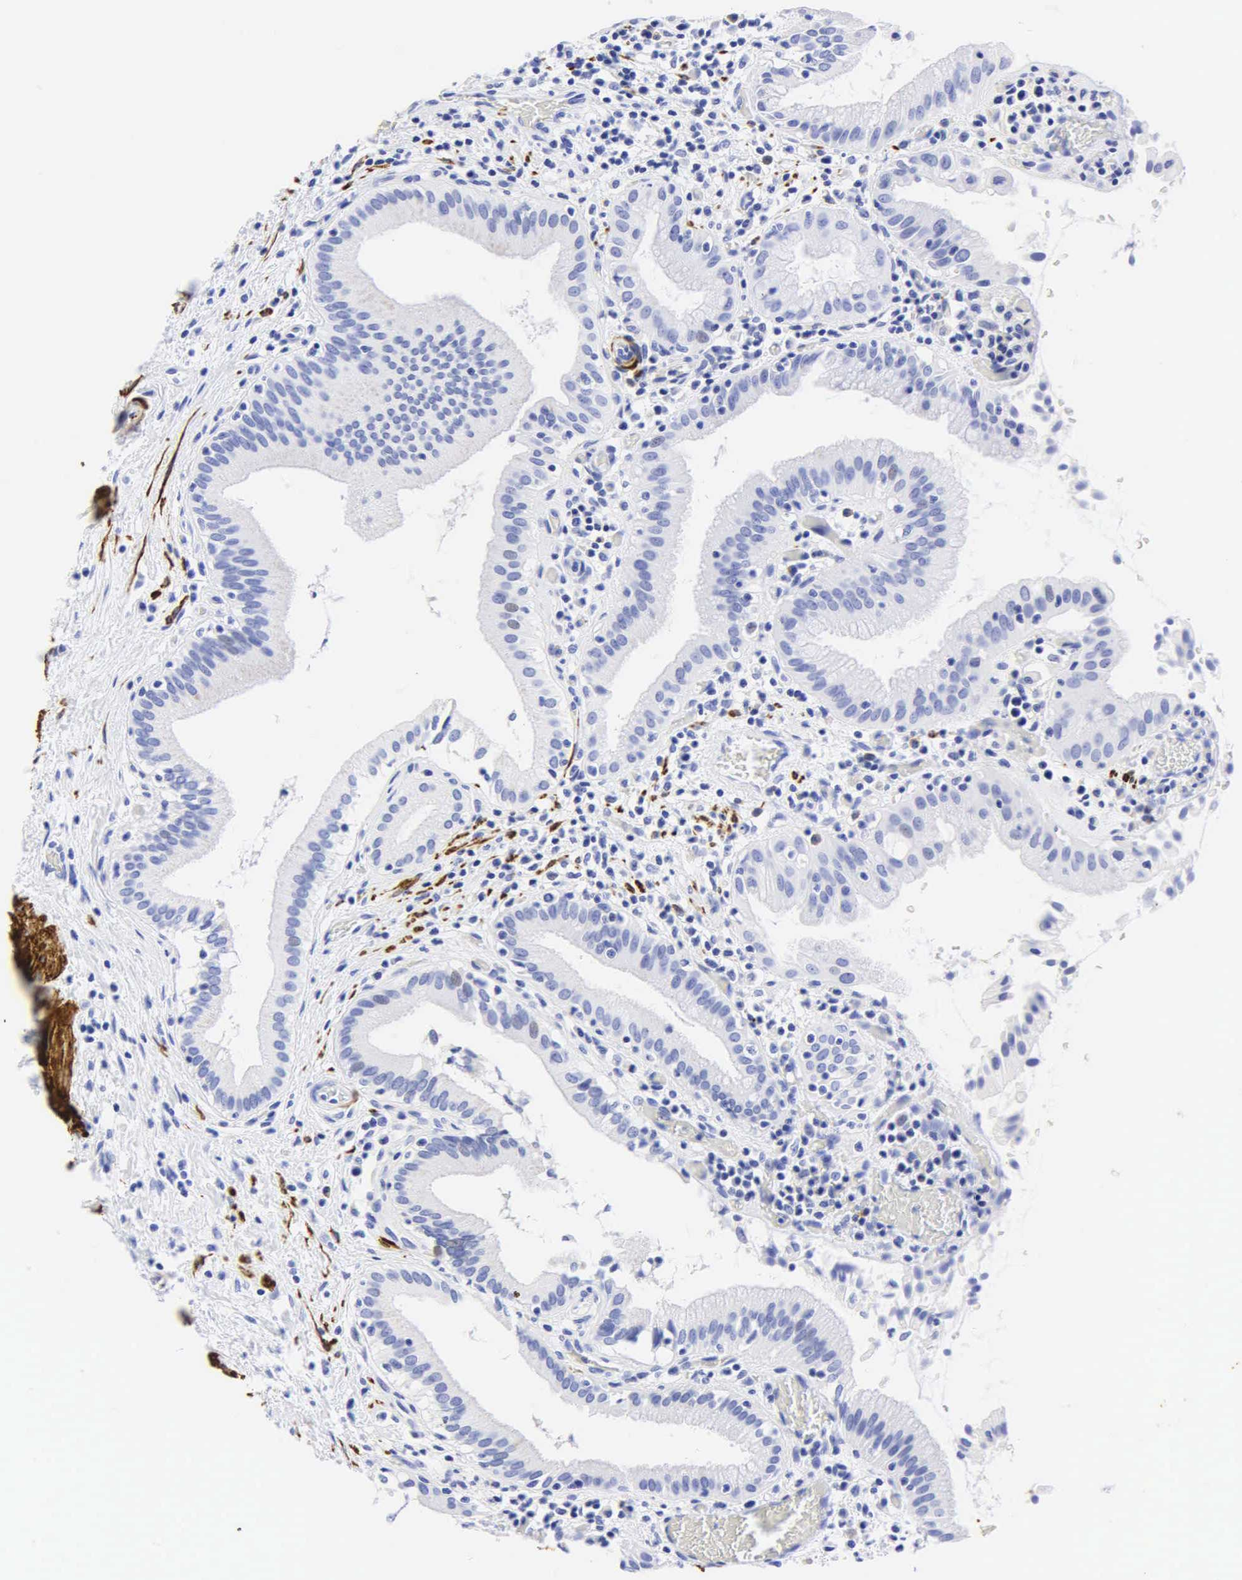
{"staining": {"intensity": "negative", "quantity": "none", "location": "none"}, "tissue": "gallbladder", "cell_type": "Glandular cells", "image_type": "normal", "snomed": [{"axis": "morphology", "description": "Normal tissue, NOS"}, {"axis": "topography", "description": "Gallbladder"}], "caption": "A histopathology image of gallbladder stained for a protein exhibits no brown staining in glandular cells. Brightfield microscopy of immunohistochemistry (IHC) stained with DAB (brown) and hematoxylin (blue), captured at high magnification.", "gene": "DES", "patient": {"sex": "male", "age": 73}}